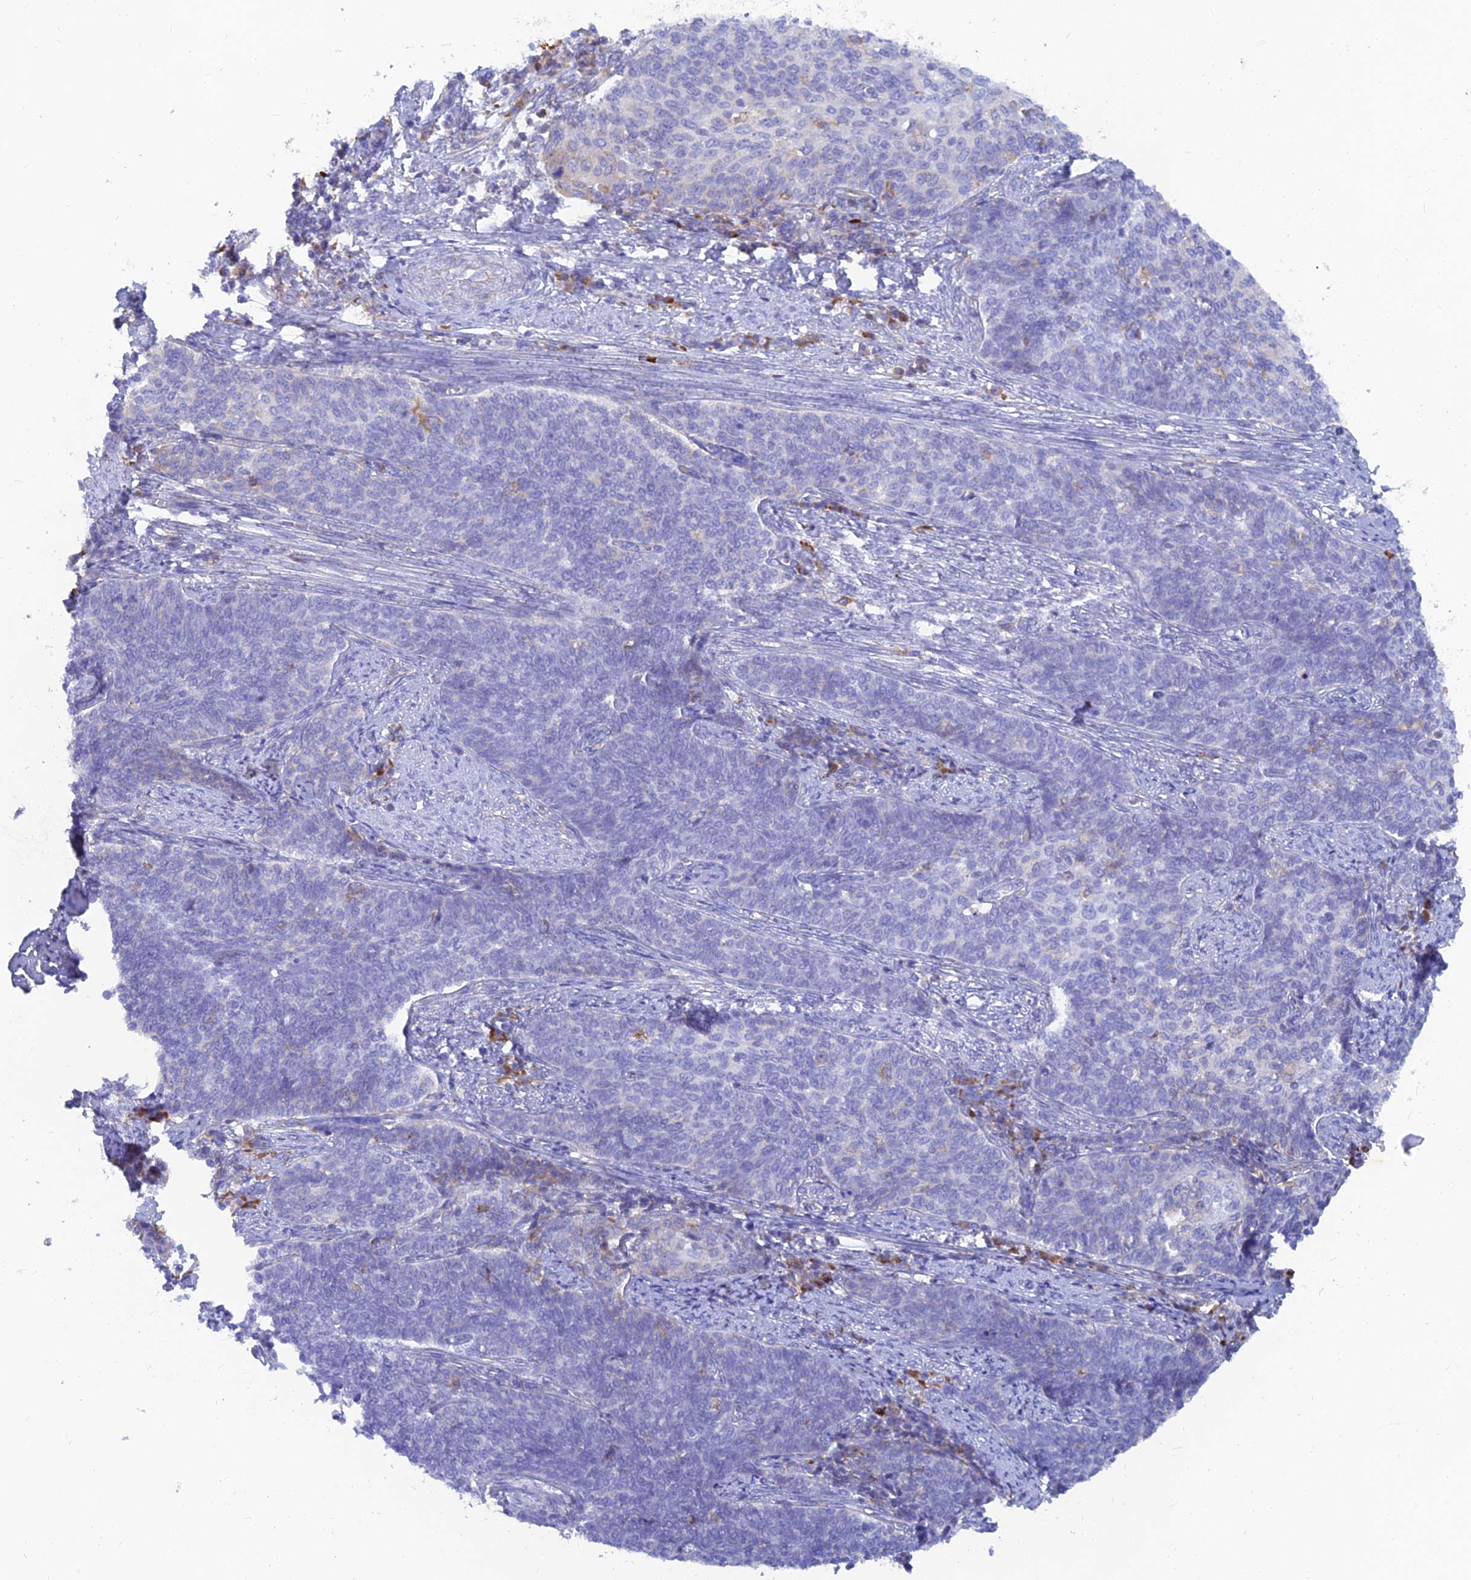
{"staining": {"intensity": "negative", "quantity": "none", "location": "none"}, "tissue": "cervical cancer", "cell_type": "Tumor cells", "image_type": "cancer", "snomed": [{"axis": "morphology", "description": "Squamous cell carcinoma, NOS"}, {"axis": "topography", "description": "Cervix"}], "caption": "Protein analysis of cervical squamous cell carcinoma reveals no significant positivity in tumor cells.", "gene": "WDR35", "patient": {"sex": "female", "age": 39}}